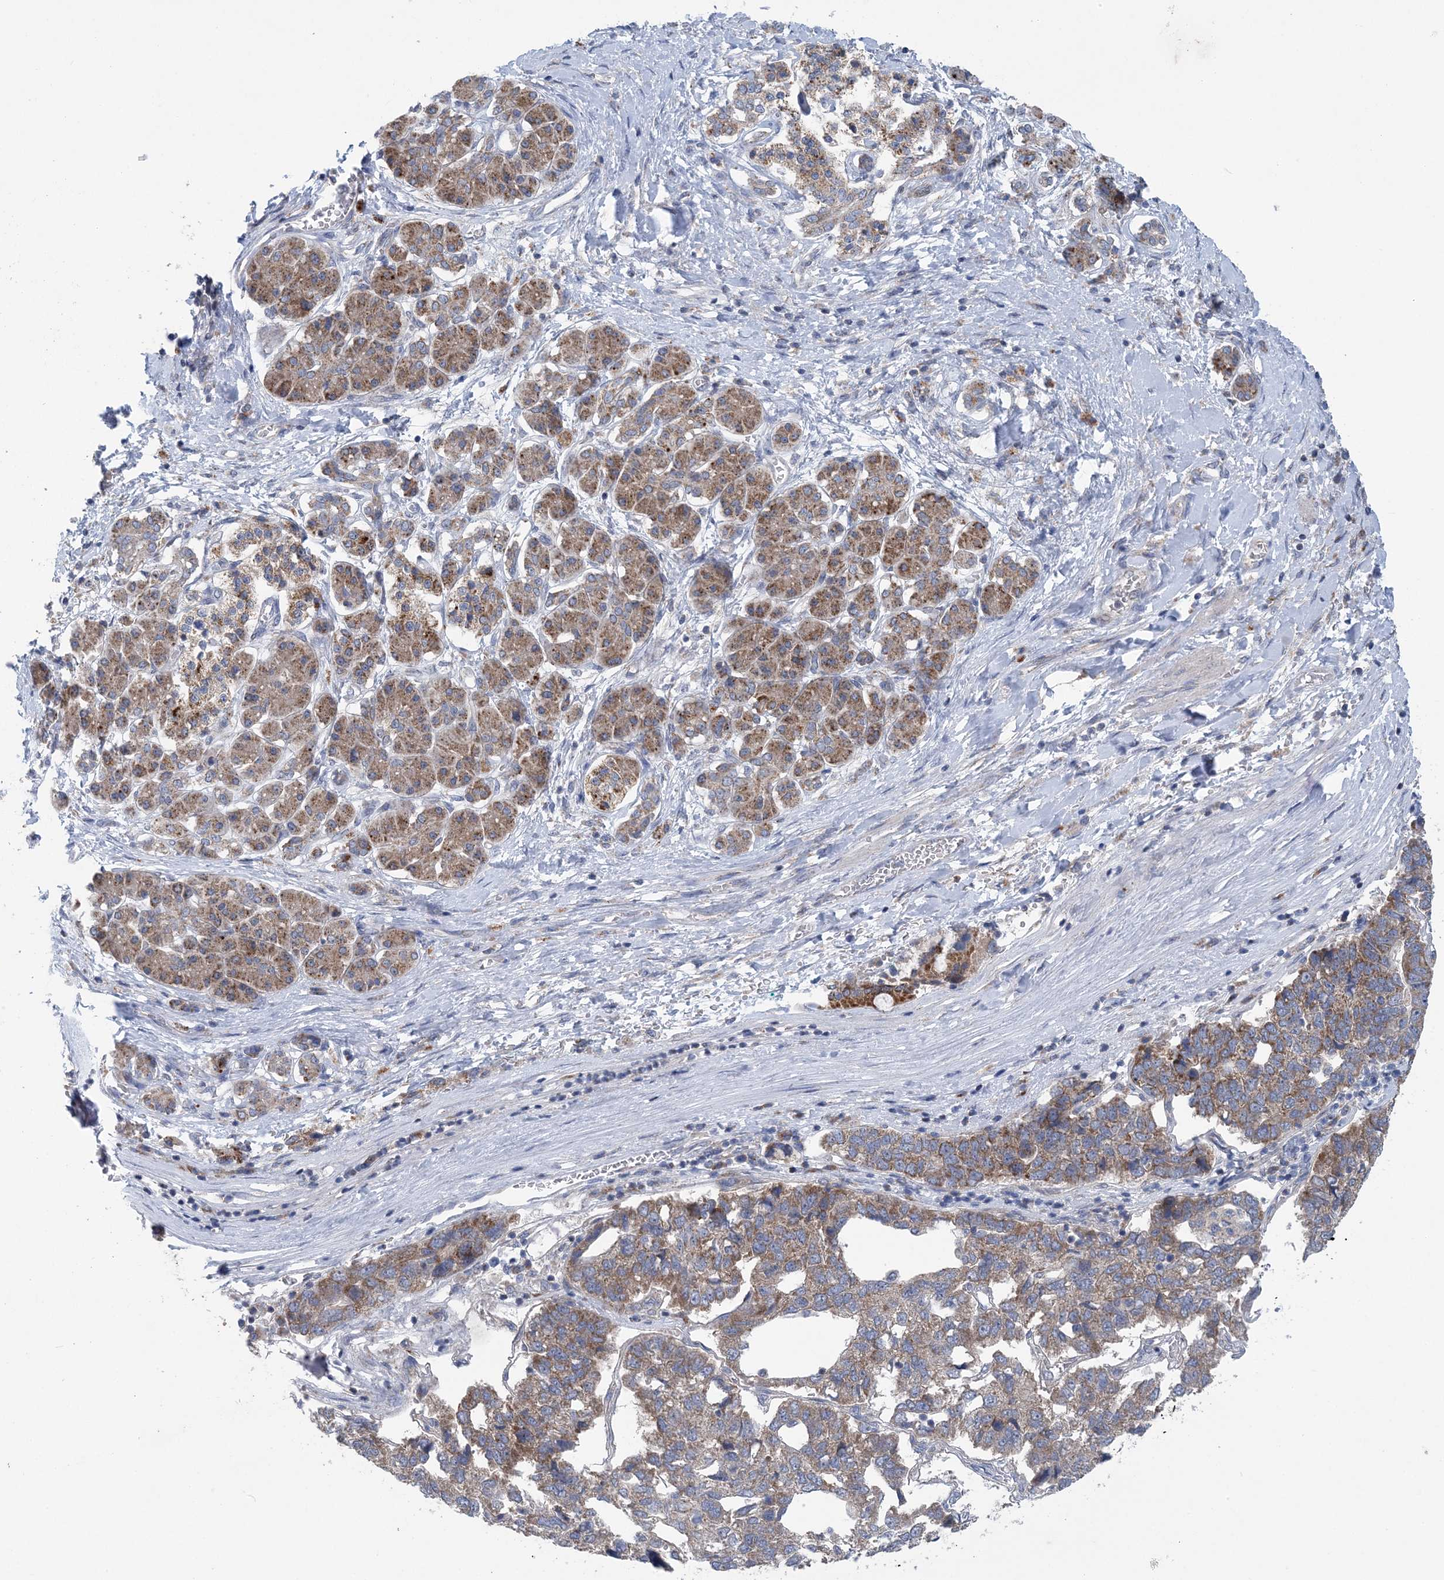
{"staining": {"intensity": "moderate", "quantity": ">75%", "location": "cytoplasmic/membranous"}, "tissue": "pancreatic cancer", "cell_type": "Tumor cells", "image_type": "cancer", "snomed": [{"axis": "morphology", "description": "Adenocarcinoma, NOS"}, {"axis": "topography", "description": "Pancreas"}], "caption": "Immunohistochemical staining of pancreatic cancer (adenocarcinoma) demonstrates medium levels of moderate cytoplasmic/membranous protein expression in about >75% of tumor cells. (DAB = brown stain, brightfield microscopy at high magnification).", "gene": "COPE", "patient": {"sex": "female", "age": 61}}